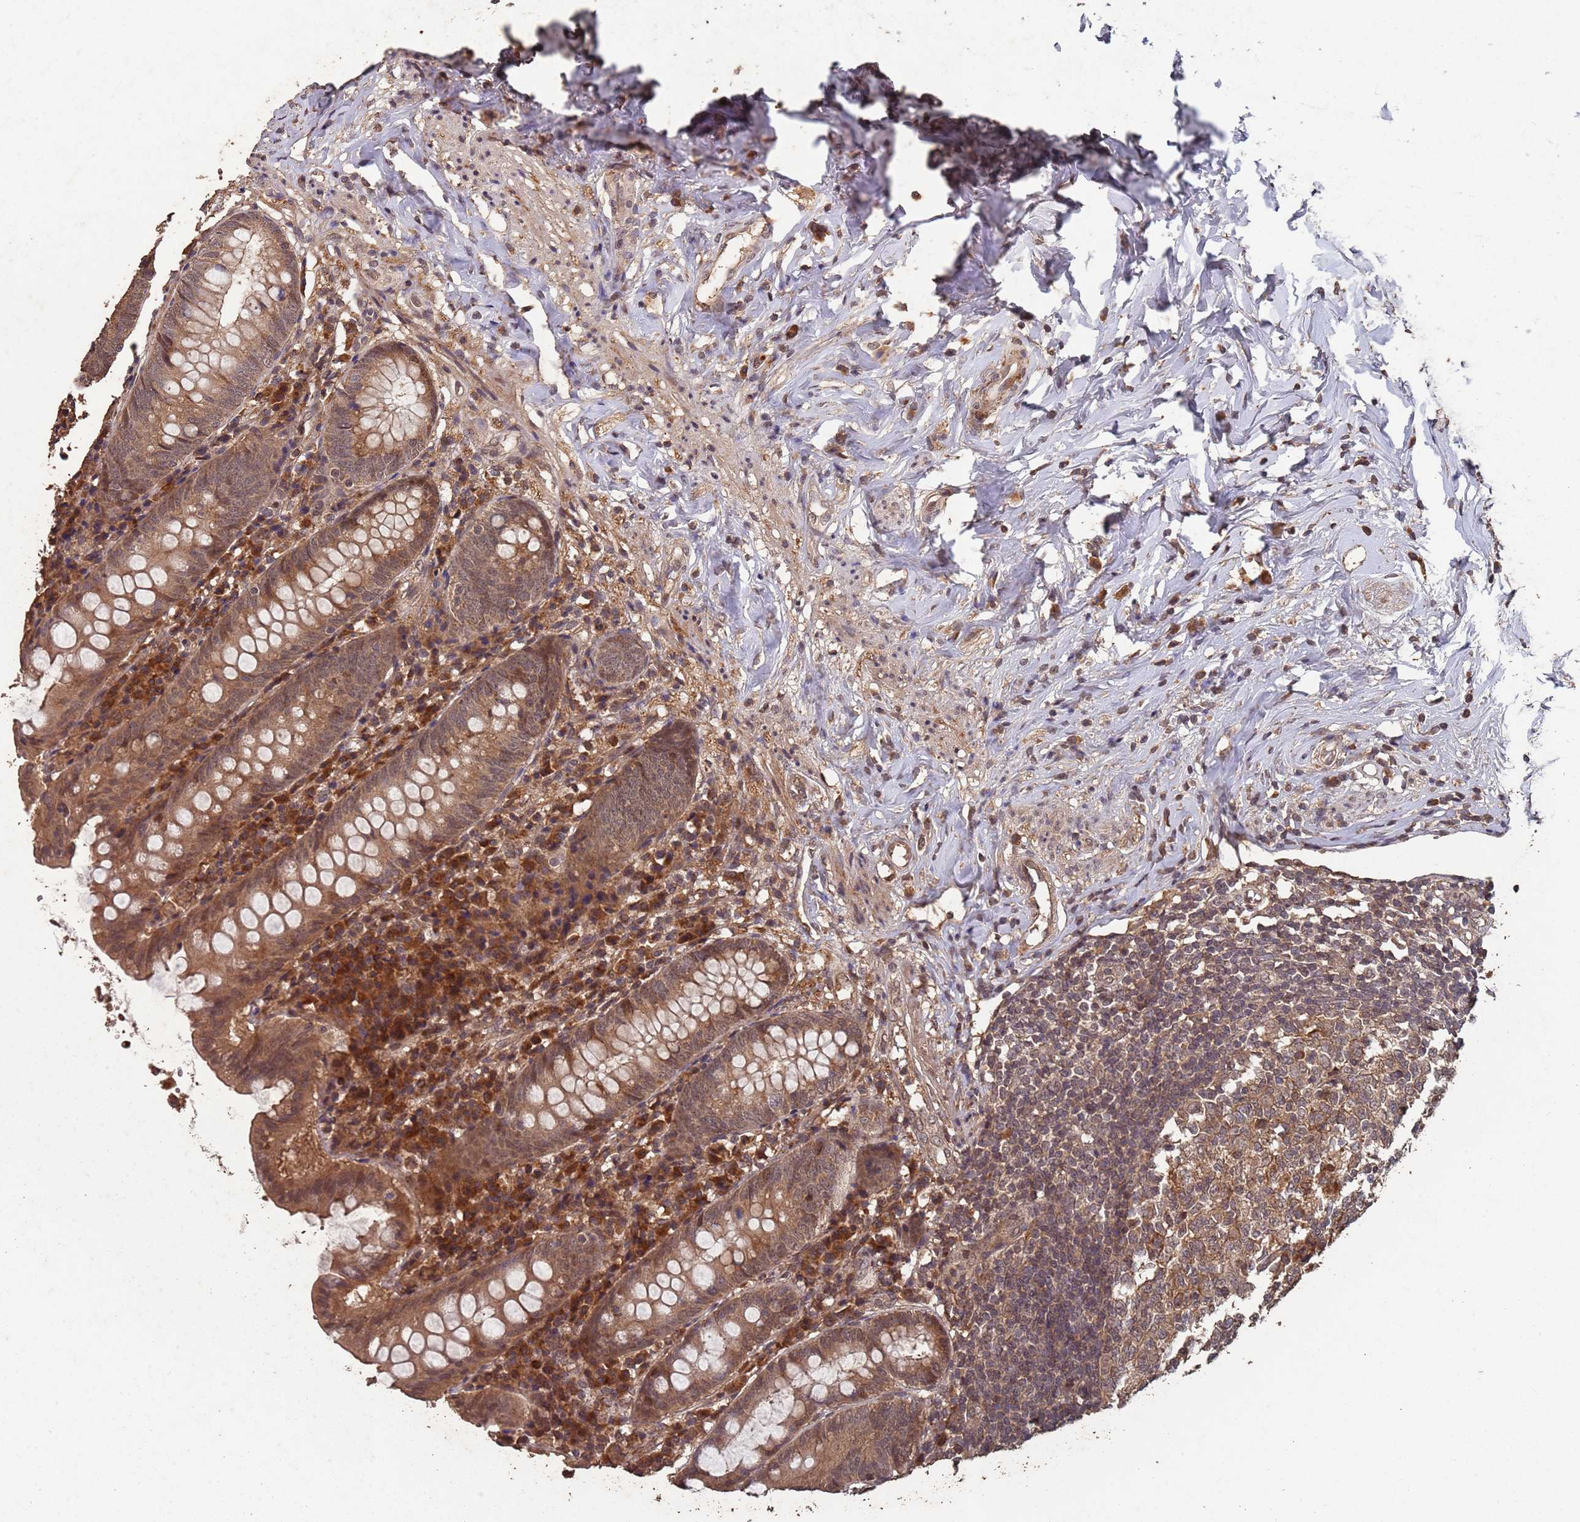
{"staining": {"intensity": "moderate", "quantity": ">75%", "location": "cytoplasmic/membranous,nuclear"}, "tissue": "appendix", "cell_type": "Glandular cells", "image_type": "normal", "snomed": [{"axis": "morphology", "description": "Normal tissue, NOS"}, {"axis": "topography", "description": "Appendix"}], "caption": "Appendix stained with immunohistochemistry reveals moderate cytoplasmic/membranous,nuclear staining in approximately >75% of glandular cells.", "gene": "FRAT1", "patient": {"sex": "female", "age": 54}}